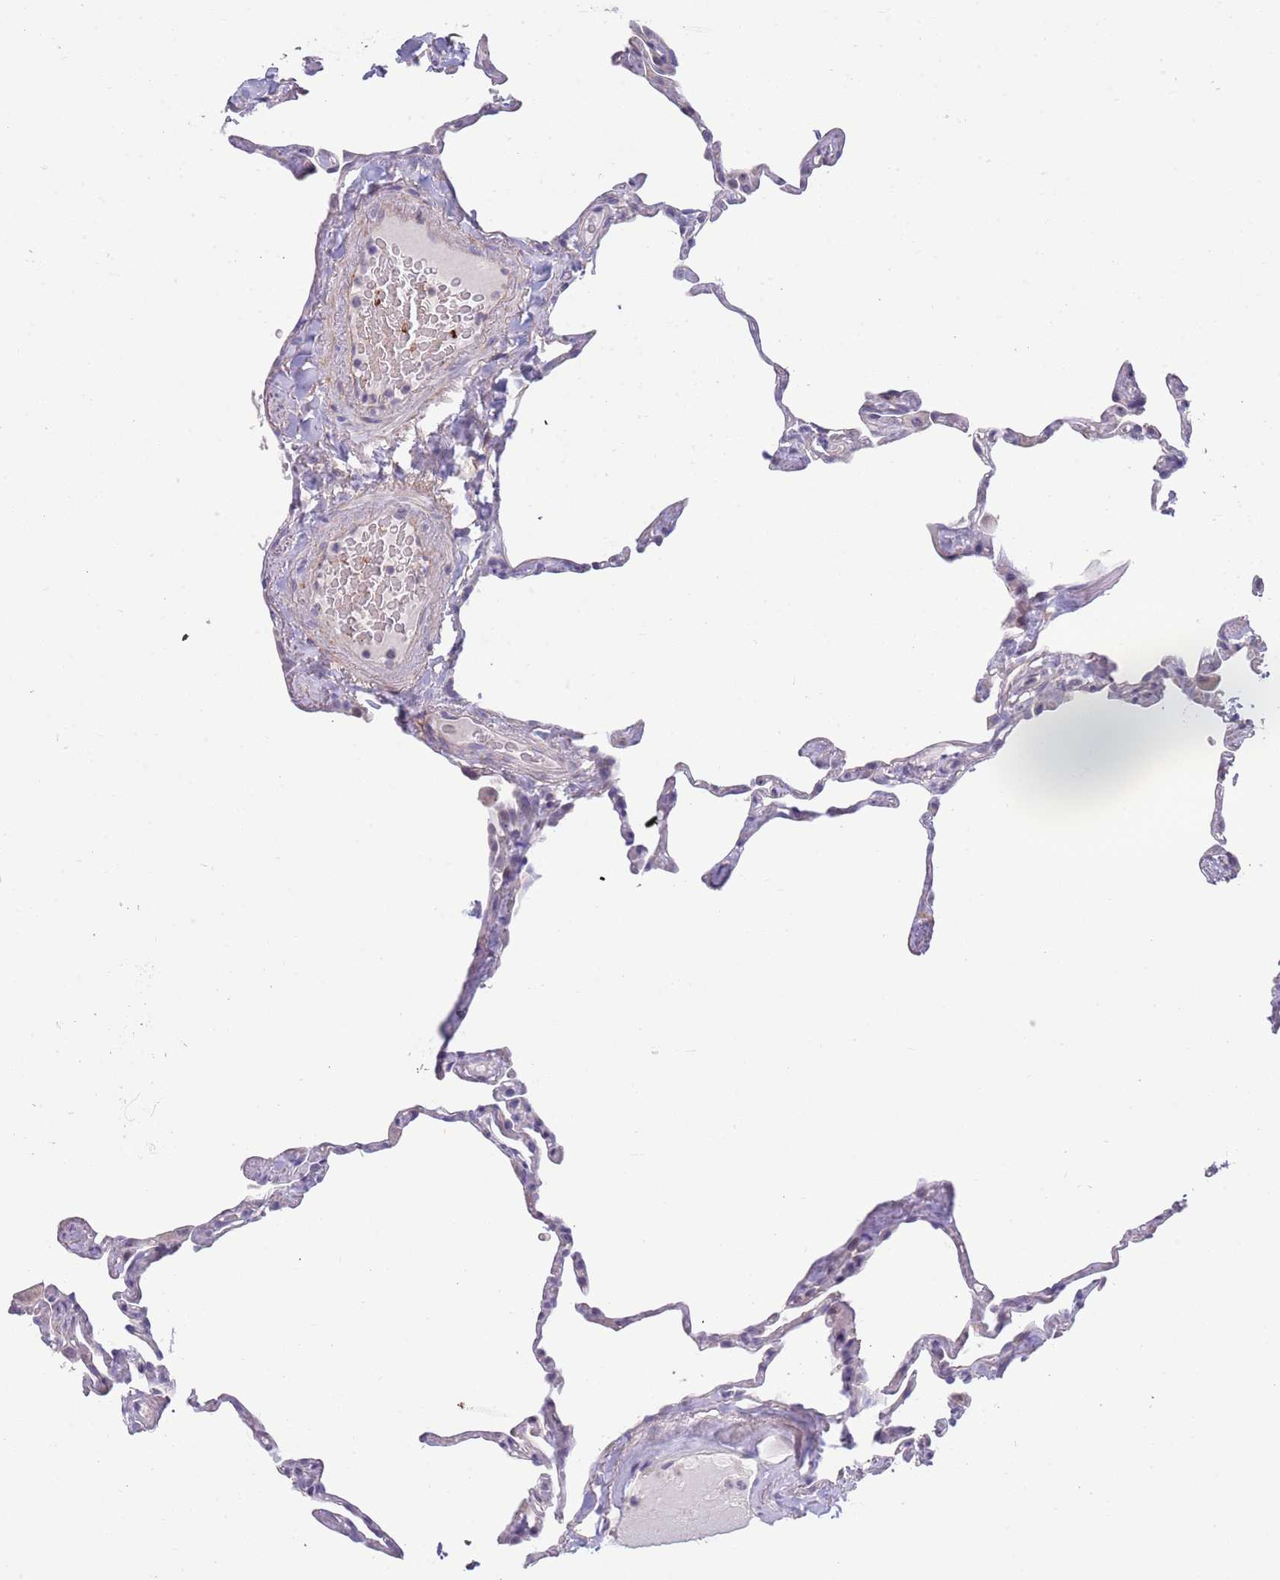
{"staining": {"intensity": "negative", "quantity": "none", "location": "none"}, "tissue": "lung", "cell_type": "Alveolar cells", "image_type": "normal", "snomed": [{"axis": "morphology", "description": "Normal tissue, NOS"}, {"axis": "topography", "description": "Lung"}], "caption": "Protein analysis of unremarkable lung demonstrates no significant expression in alveolar cells.", "gene": "ZNF14", "patient": {"sex": "male", "age": 65}}